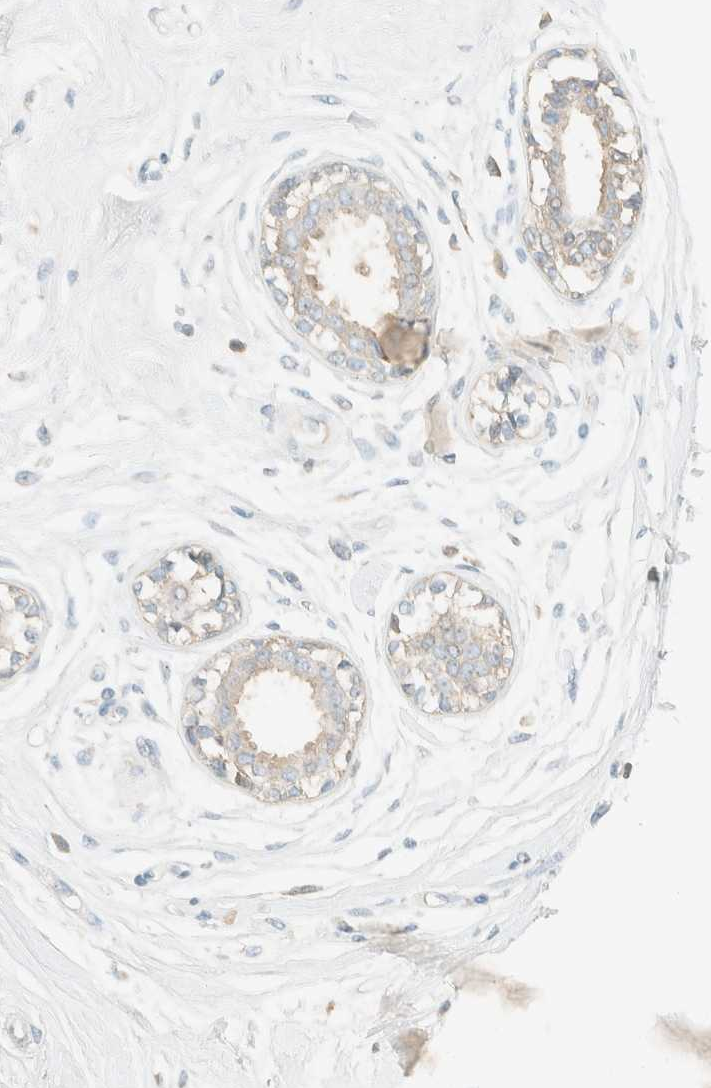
{"staining": {"intensity": "negative", "quantity": "none", "location": "none"}, "tissue": "breast", "cell_type": "Adipocytes", "image_type": "normal", "snomed": [{"axis": "morphology", "description": "Normal tissue, NOS"}, {"axis": "topography", "description": "Breast"}], "caption": "Immunohistochemistry photomicrograph of benign breast stained for a protein (brown), which exhibits no staining in adipocytes.", "gene": "GPA33", "patient": {"sex": "female", "age": 45}}